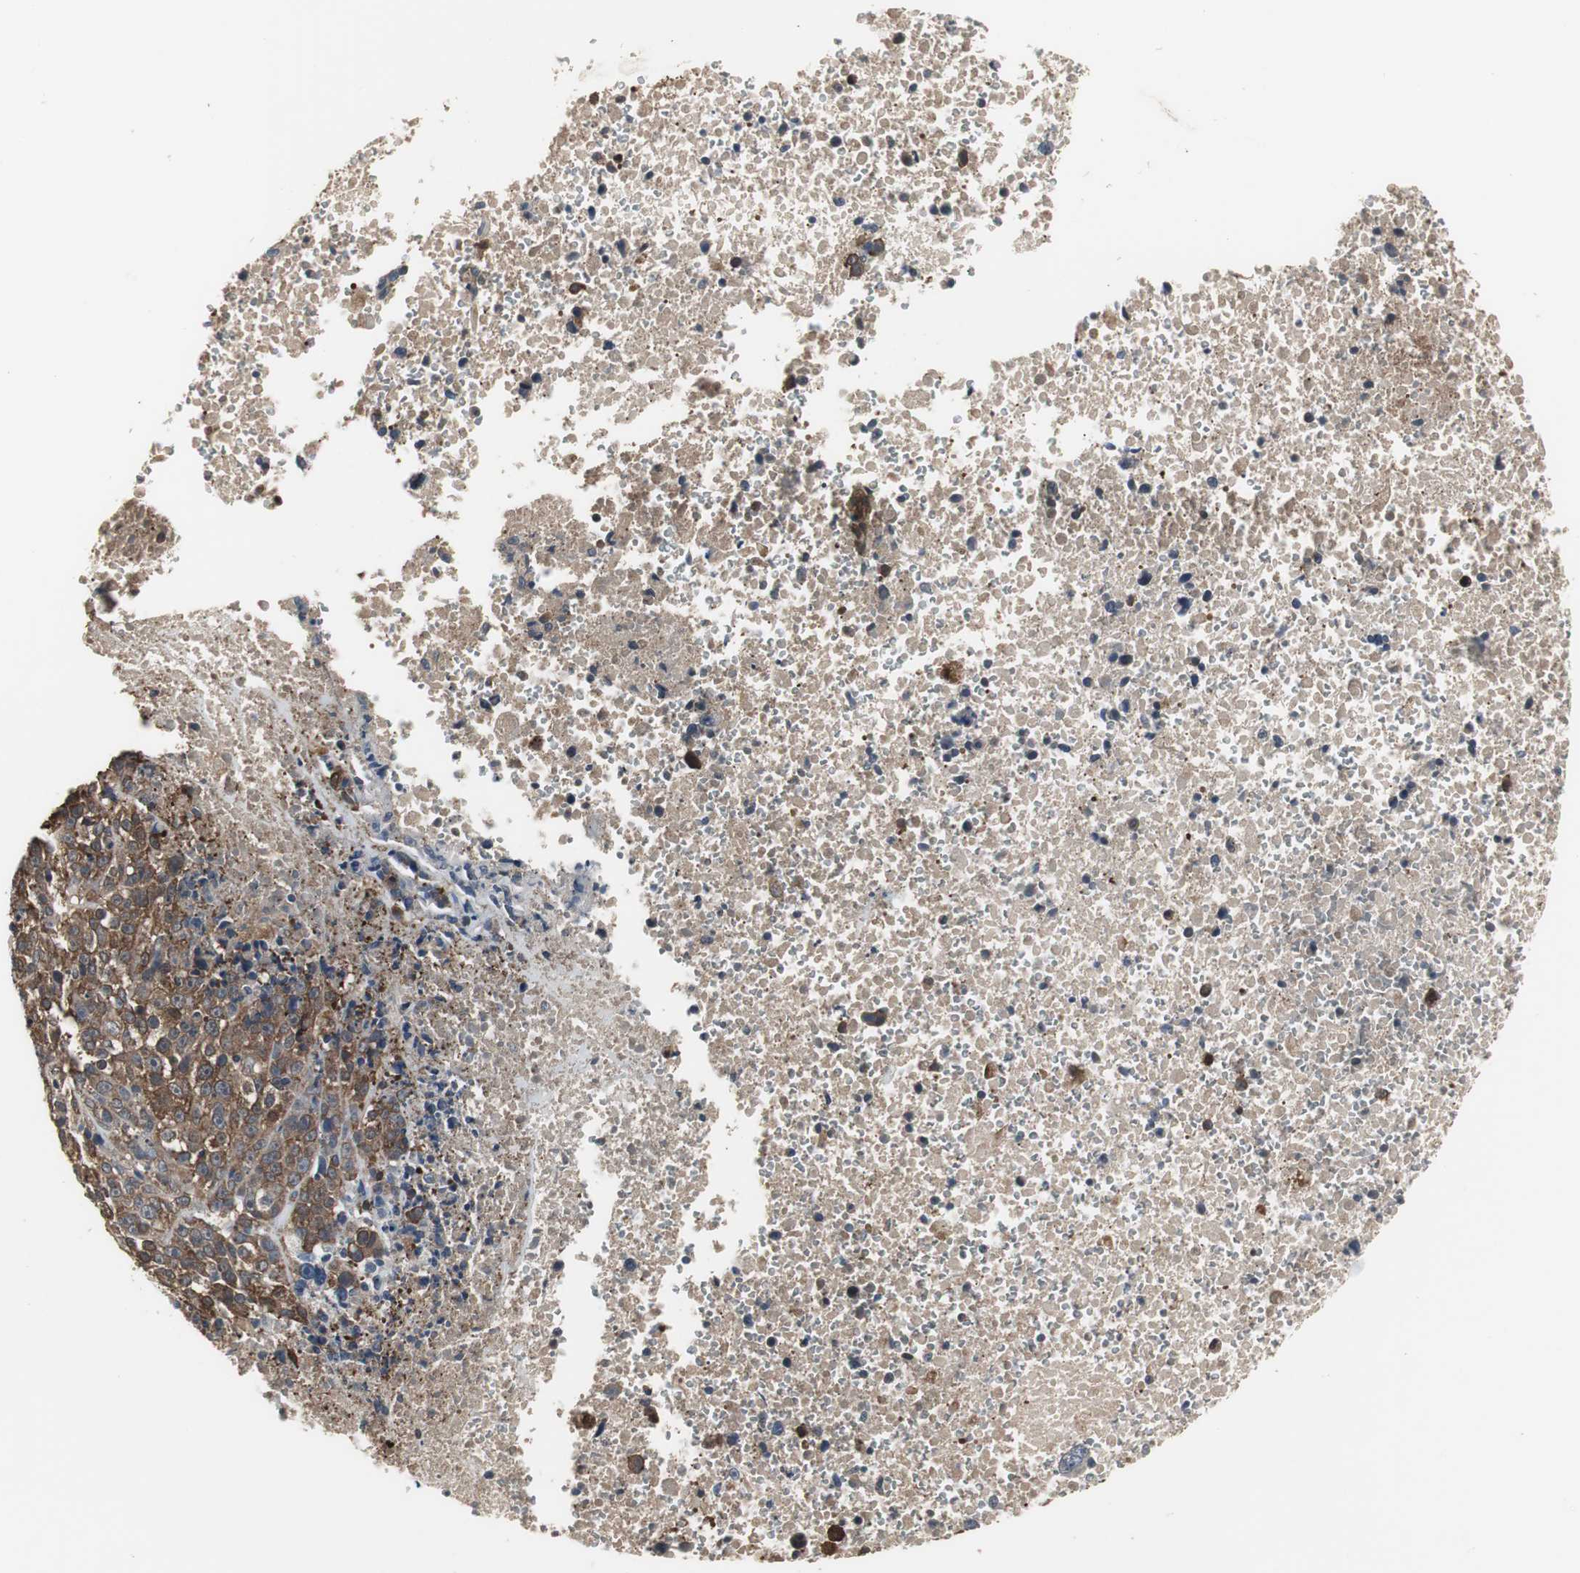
{"staining": {"intensity": "strong", "quantity": ">75%", "location": "cytoplasmic/membranous"}, "tissue": "melanoma", "cell_type": "Tumor cells", "image_type": "cancer", "snomed": [{"axis": "morphology", "description": "Malignant melanoma, Metastatic site"}, {"axis": "topography", "description": "Cerebral cortex"}], "caption": "Tumor cells display high levels of strong cytoplasmic/membranous expression in about >75% of cells in melanoma. The protein of interest is stained brown, and the nuclei are stained in blue (DAB (3,3'-diaminobenzidine) IHC with brightfield microscopy, high magnification).", "gene": "ZSCAN22", "patient": {"sex": "female", "age": 52}}